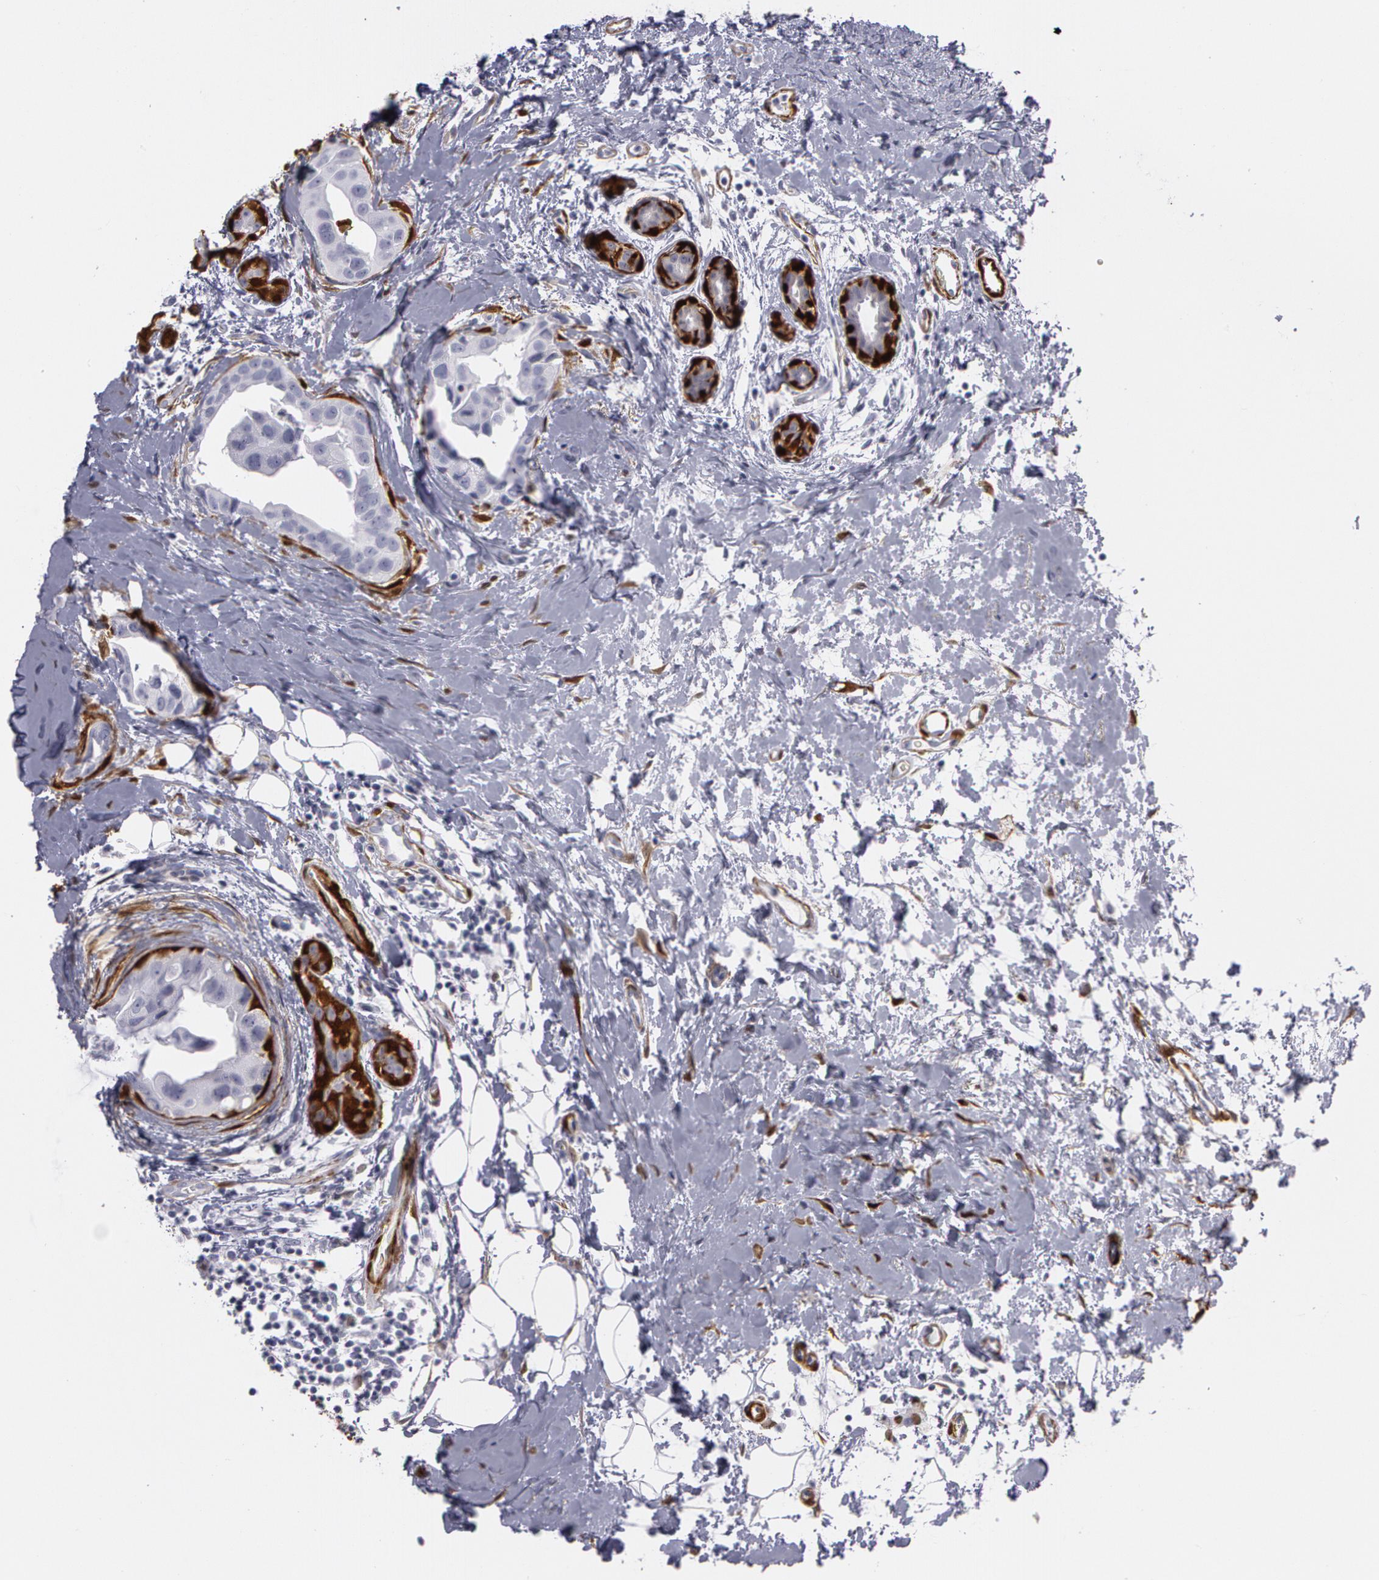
{"staining": {"intensity": "negative", "quantity": "none", "location": "none"}, "tissue": "breast cancer", "cell_type": "Tumor cells", "image_type": "cancer", "snomed": [{"axis": "morphology", "description": "Duct carcinoma"}, {"axis": "topography", "description": "Breast"}], "caption": "This is an immunohistochemistry (IHC) histopathology image of breast cancer. There is no expression in tumor cells.", "gene": "TAGLN", "patient": {"sex": "female", "age": 40}}